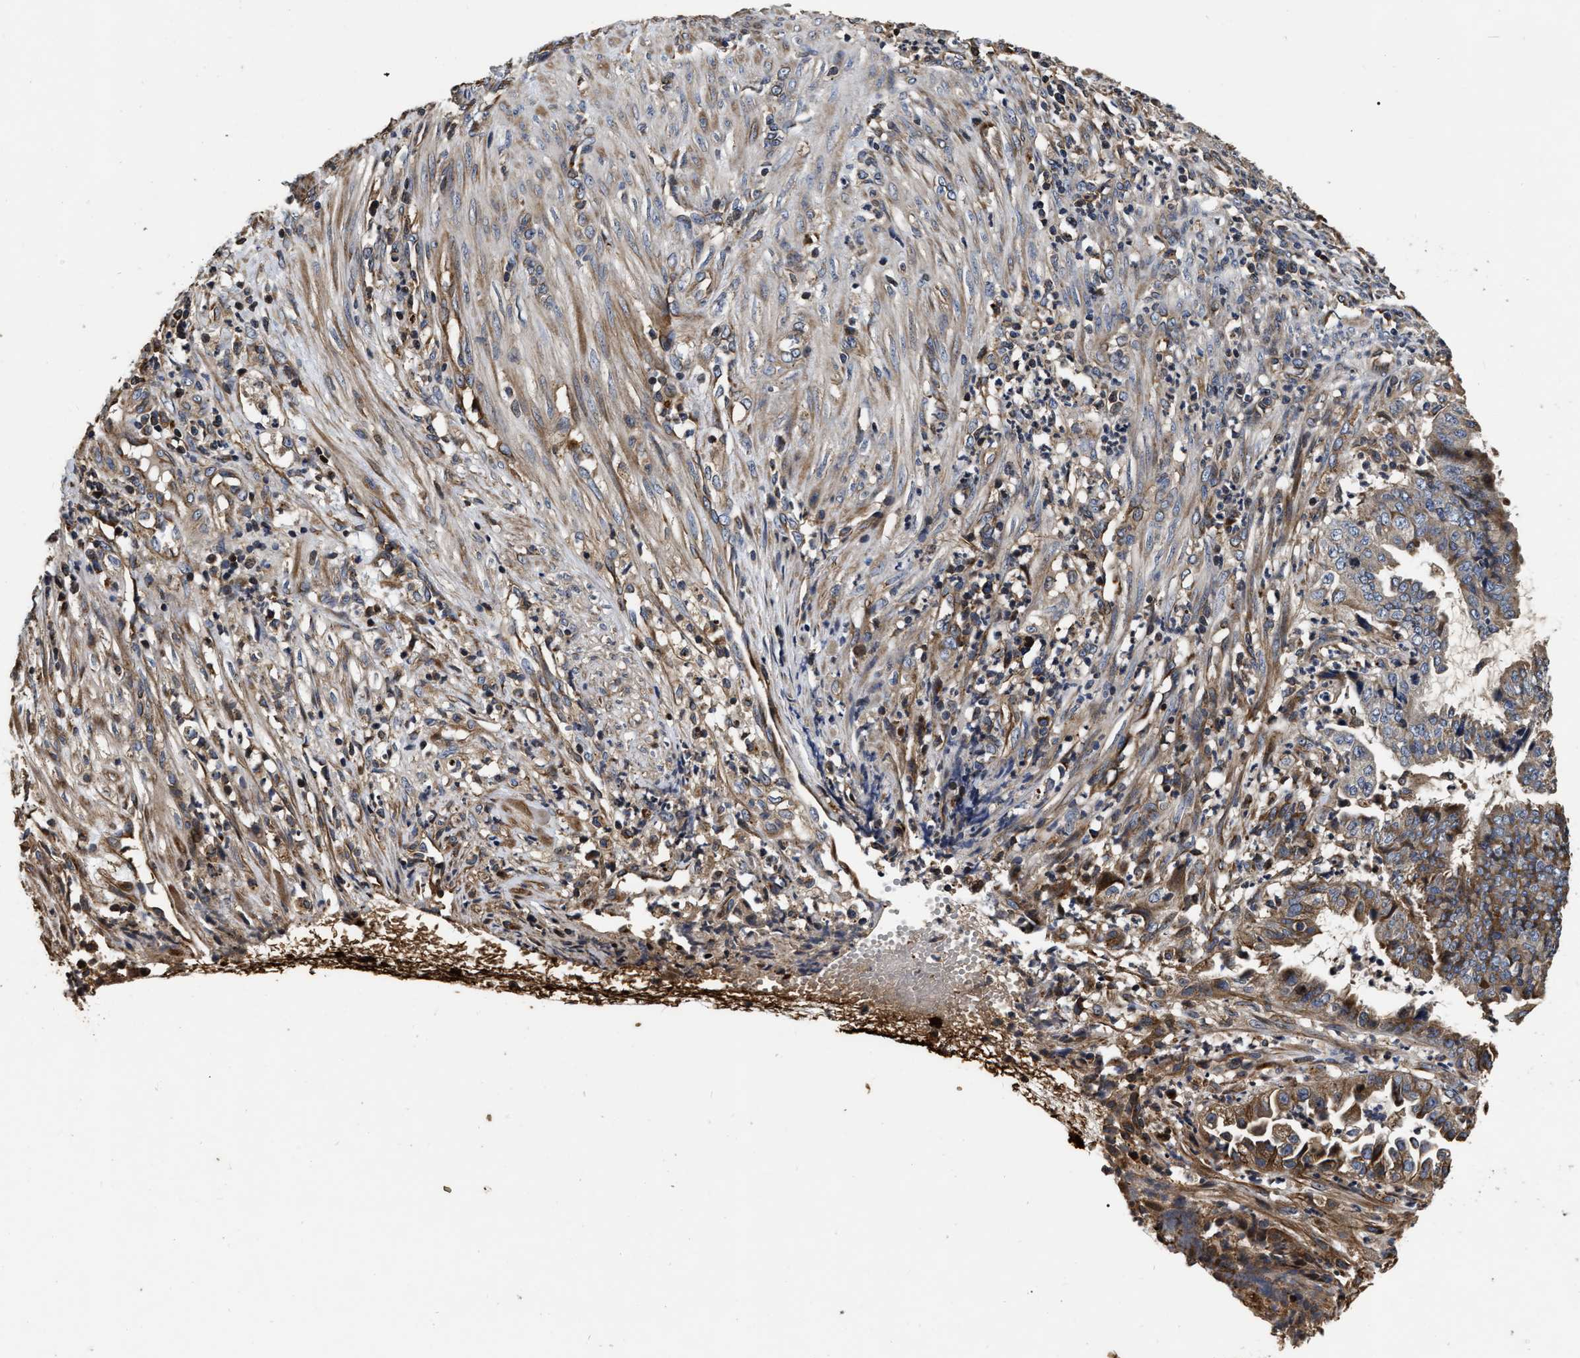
{"staining": {"intensity": "moderate", "quantity": "25%-75%", "location": "cytoplasmic/membranous"}, "tissue": "endometrial cancer", "cell_type": "Tumor cells", "image_type": "cancer", "snomed": [{"axis": "morphology", "description": "Adenocarcinoma, NOS"}, {"axis": "topography", "description": "Endometrium"}], "caption": "Immunohistochemistry (IHC) photomicrograph of neoplastic tissue: endometrial cancer (adenocarcinoma) stained using IHC exhibits medium levels of moderate protein expression localized specifically in the cytoplasmic/membranous of tumor cells, appearing as a cytoplasmic/membranous brown color.", "gene": "ABCG8", "patient": {"sex": "female", "age": 51}}